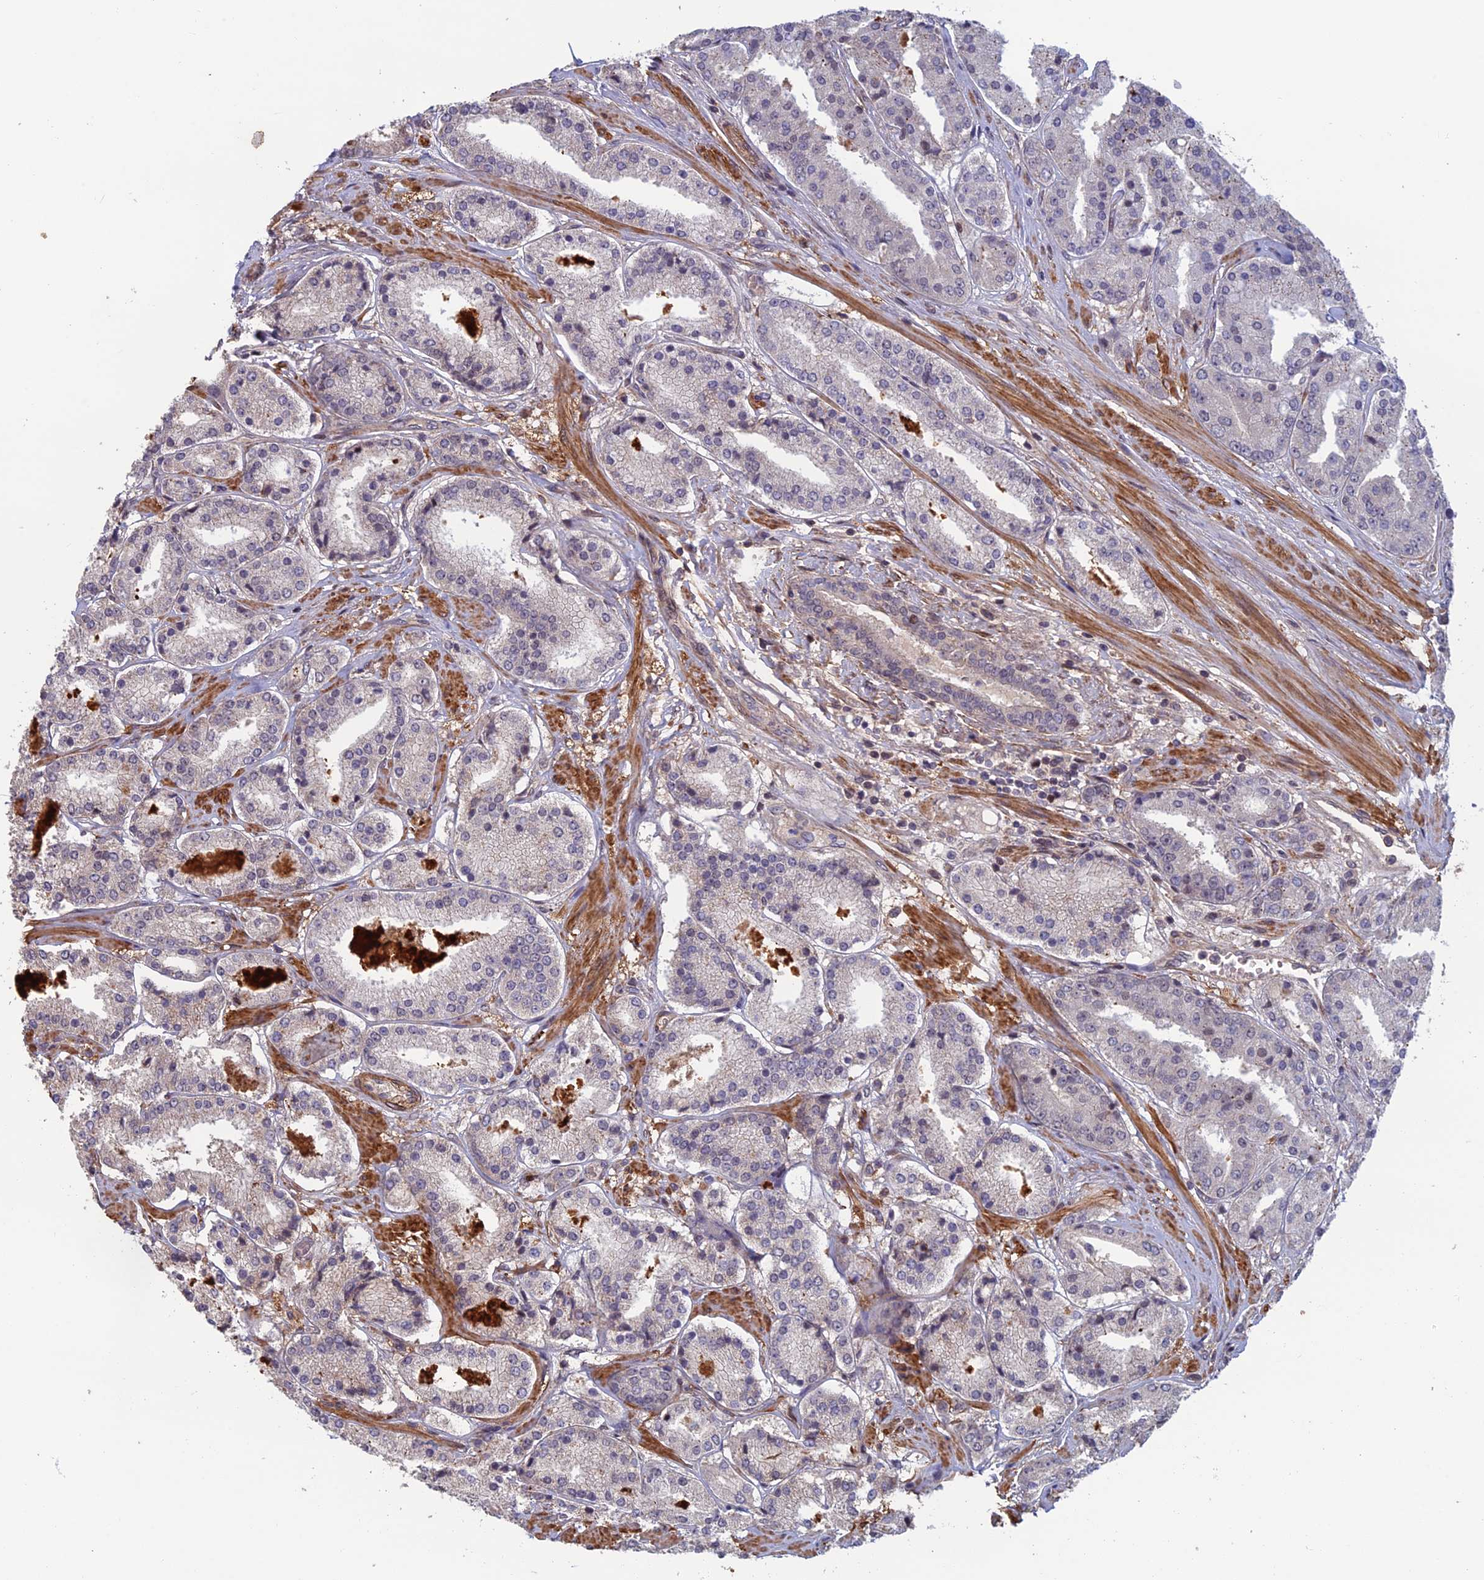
{"staining": {"intensity": "negative", "quantity": "none", "location": "none"}, "tissue": "prostate cancer", "cell_type": "Tumor cells", "image_type": "cancer", "snomed": [{"axis": "morphology", "description": "Adenocarcinoma, High grade"}, {"axis": "topography", "description": "Prostate"}], "caption": "Immunohistochemistry of human prostate adenocarcinoma (high-grade) displays no staining in tumor cells.", "gene": "CCDC183", "patient": {"sex": "male", "age": 63}}